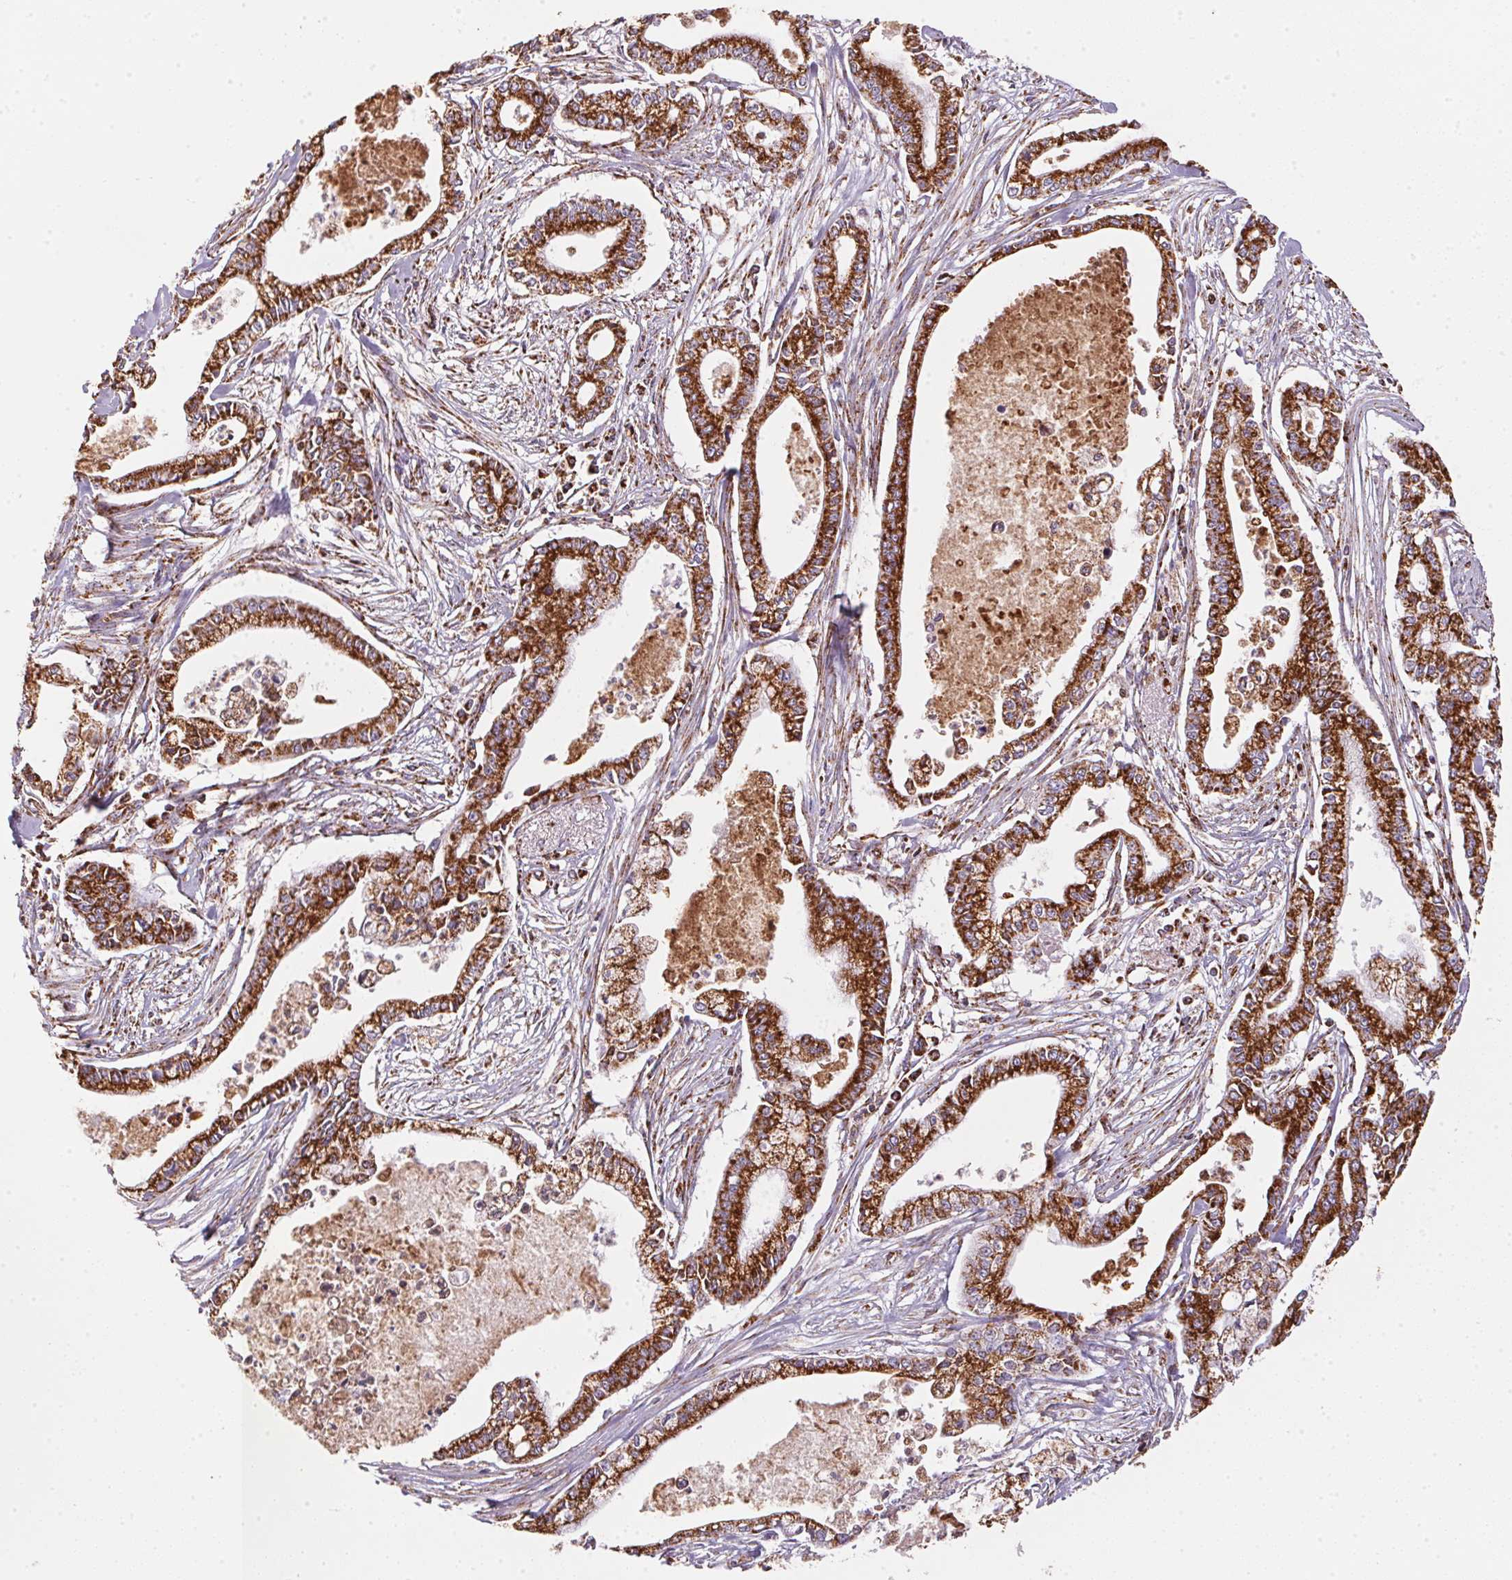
{"staining": {"intensity": "strong", "quantity": ">75%", "location": "cytoplasmic/membranous"}, "tissue": "pancreatic cancer", "cell_type": "Tumor cells", "image_type": "cancer", "snomed": [{"axis": "morphology", "description": "Adenocarcinoma, NOS"}, {"axis": "topography", "description": "Pancreas"}], "caption": "The micrograph demonstrates immunohistochemical staining of adenocarcinoma (pancreatic). There is strong cytoplasmic/membranous staining is appreciated in approximately >75% of tumor cells.", "gene": "NDUFS2", "patient": {"sex": "female", "age": 65}}